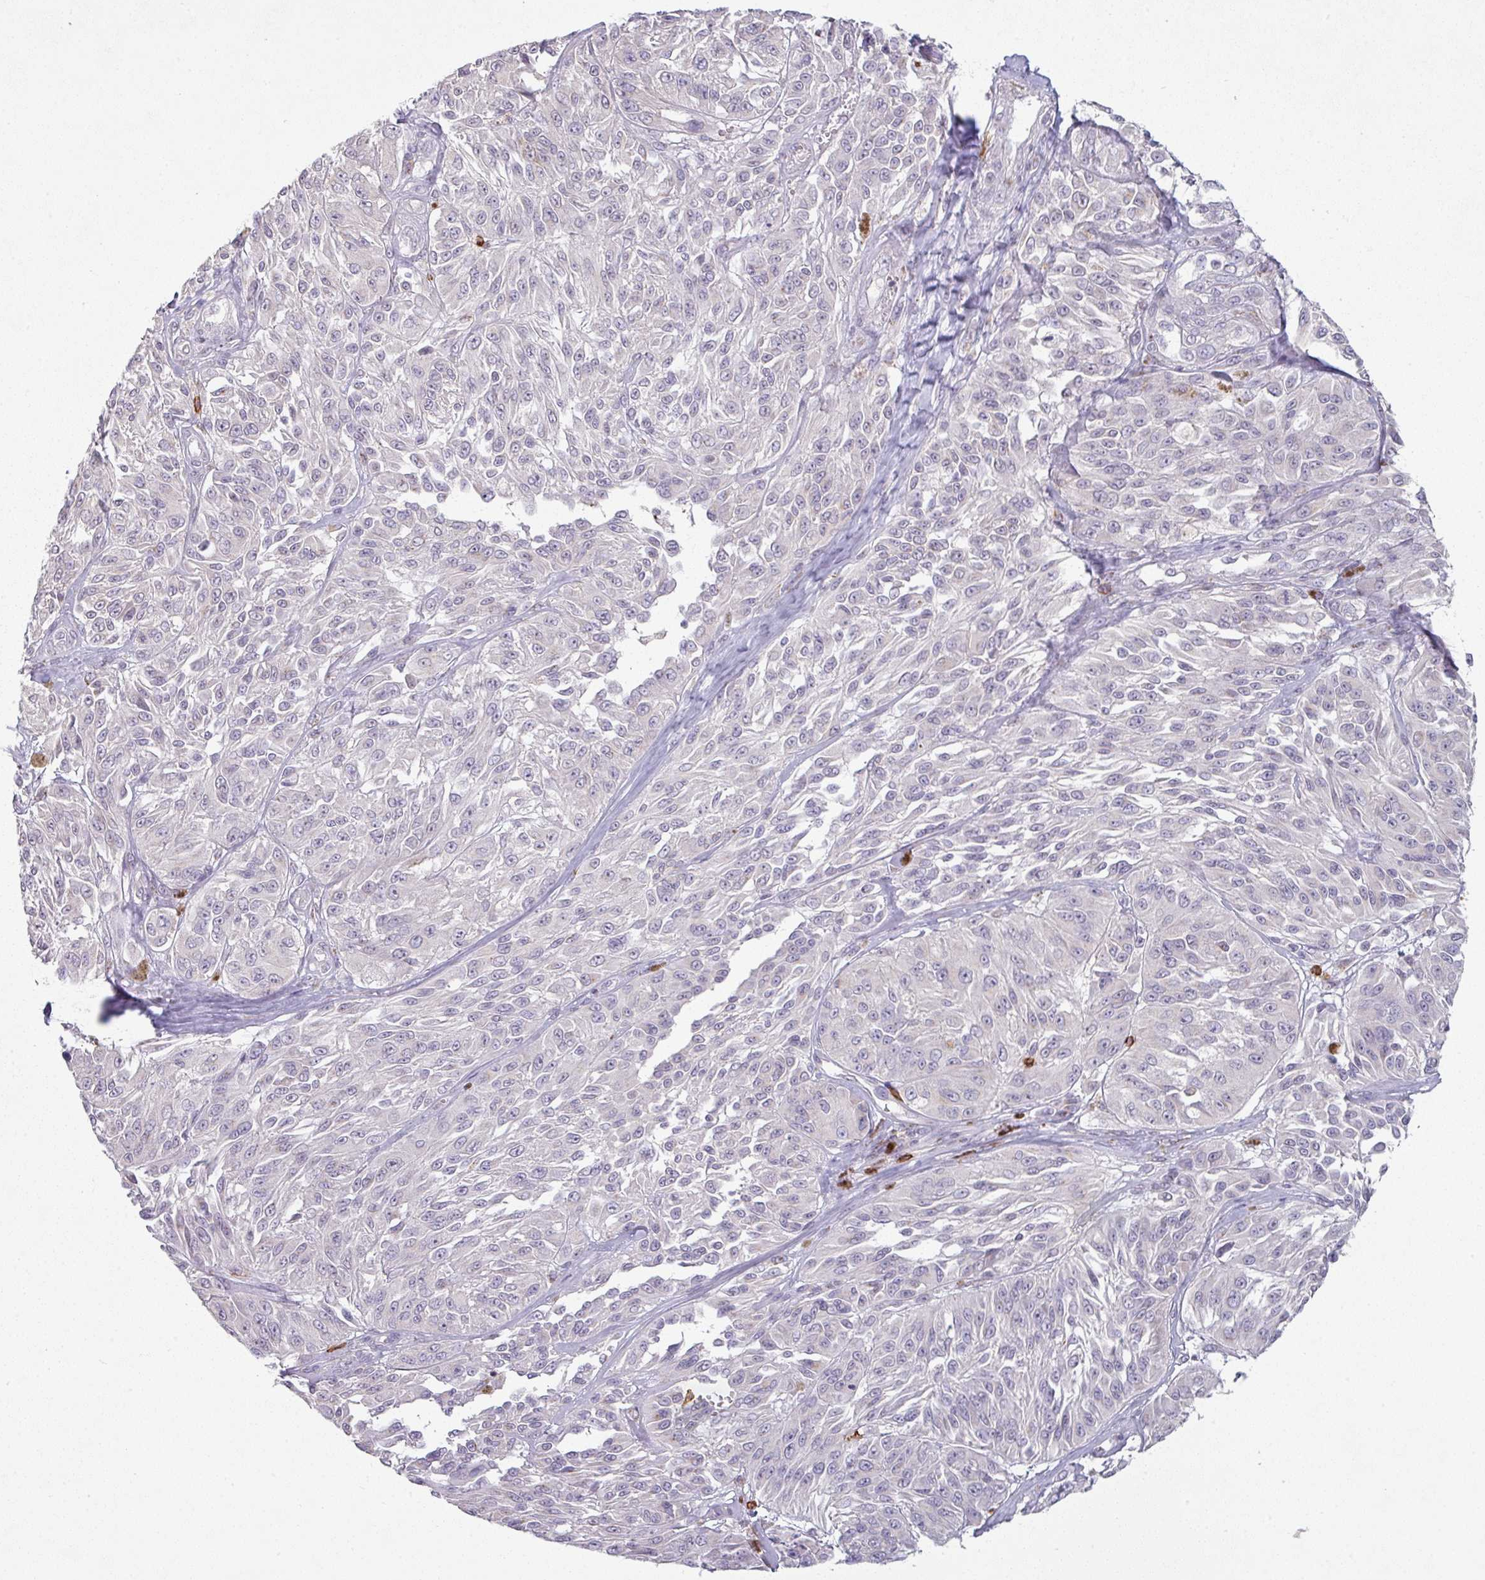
{"staining": {"intensity": "negative", "quantity": "none", "location": "none"}, "tissue": "melanoma", "cell_type": "Tumor cells", "image_type": "cancer", "snomed": [{"axis": "morphology", "description": "Malignant melanoma, NOS"}, {"axis": "topography", "description": "Skin"}], "caption": "Immunohistochemistry micrograph of melanoma stained for a protein (brown), which reveals no expression in tumor cells. The staining is performed using DAB (3,3'-diaminobenzidine) brown chromogen with nuclei counter-stained in using hematoxylin.", "gene": "MAGEC3", "patient": {"sex": "male", "age": 94}}